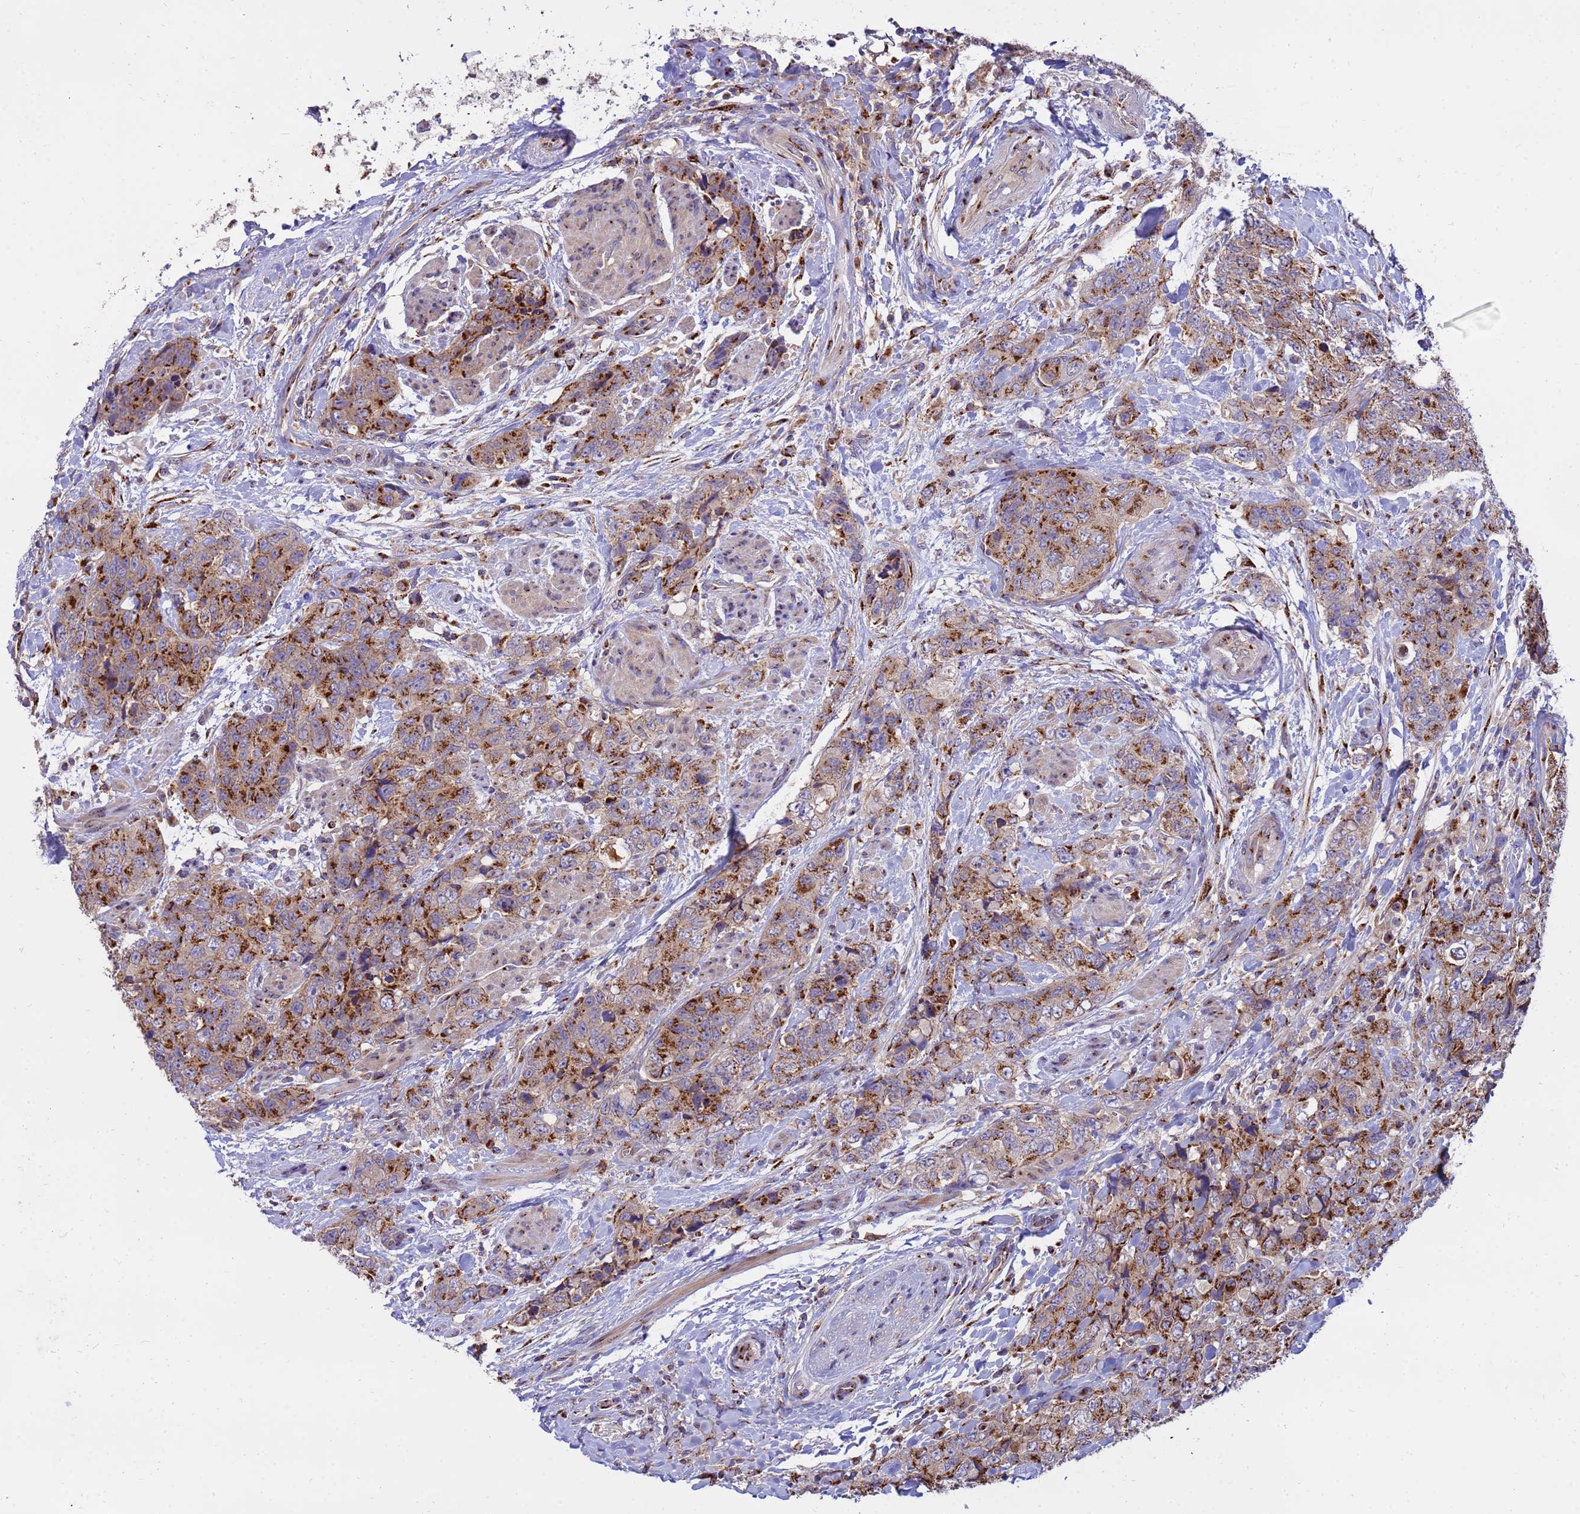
{"staining": {"intensity": "moderate", "quantity": ">75%", "location": "cytoplasmic/membranous"}, "tissue": "urothelial cancer", "cell_type": "Tumor cells", "image_type": "cancer", "snomed": [{"axis": "morphology", "description": "Urothelial carcinoma, High grade"}, {"axis": "topography", "description": "Urinary bladder"}], "caption": "IHC staining of urothelial cancer, which displays medium levels of moderate cytoplasmic/membranous positivity in about >75% of tumor cells indicating moderate cytoplasmic/membranous protein positivity. The staining was performed using DAB (brown) for protein detection and nuclei were counterstained in hematoxylin (blue).", "gene": "HPS3", "patient": {"sex": "female", "age": 78}}